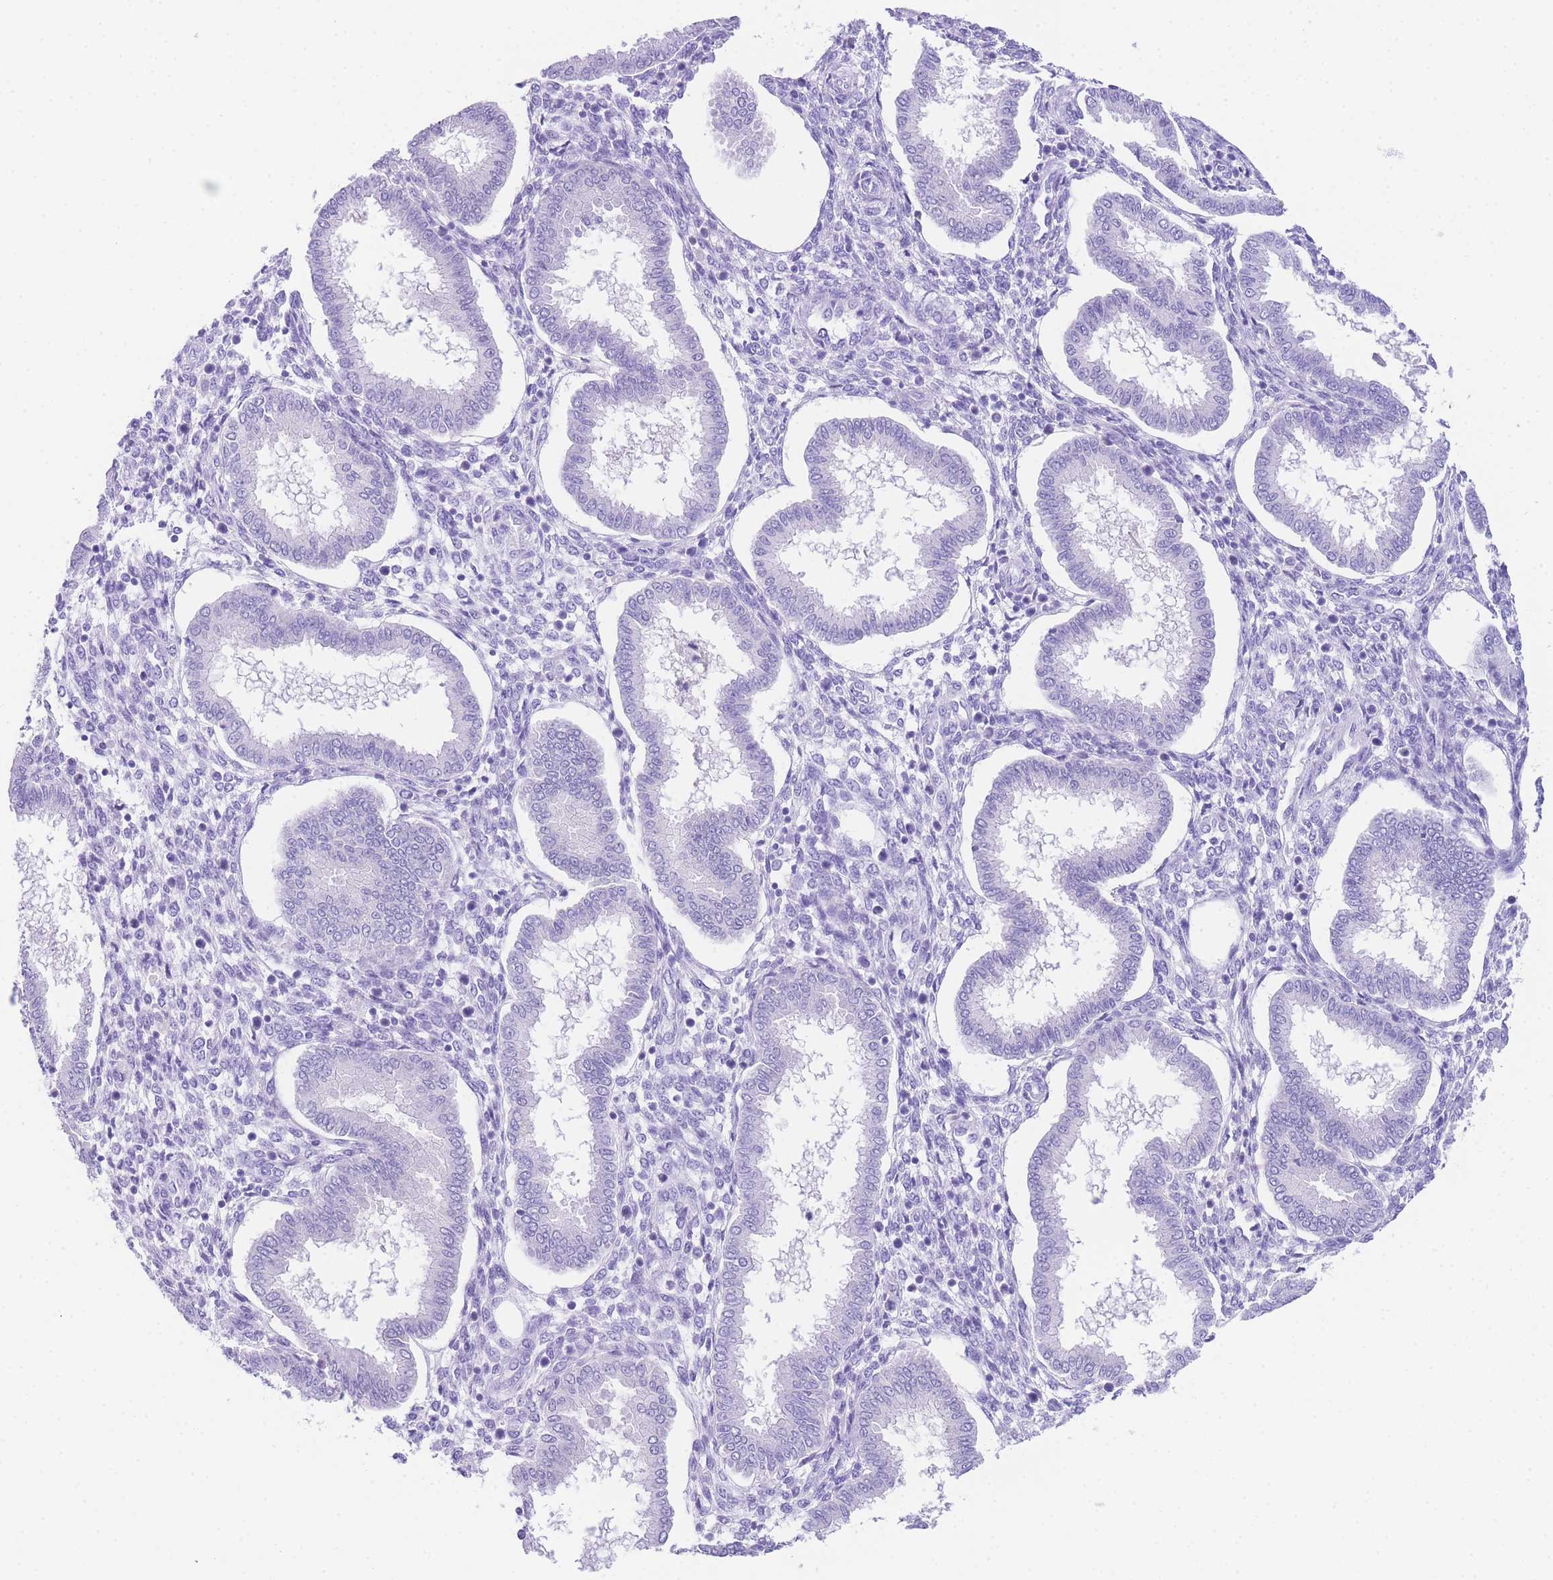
{"staining": {"intensity": "negative", "quantity": "none", "location": "none"}, "tissue": "endometrium", "cell_type": "Cells in endometrial stroma", "image_type": "normal", "snomed": [{"axis": "morphology", "description": "Normal tissue, NOS"}, {"axis": "topography", "description": "Endometrium"}], "caption": "Immunohistochemical staining of normal endometrium exhibits no significant positivity in cells in endometrial stroma.", "gene": "NKD2", "patient": {"sex": "female", "age": 24}}